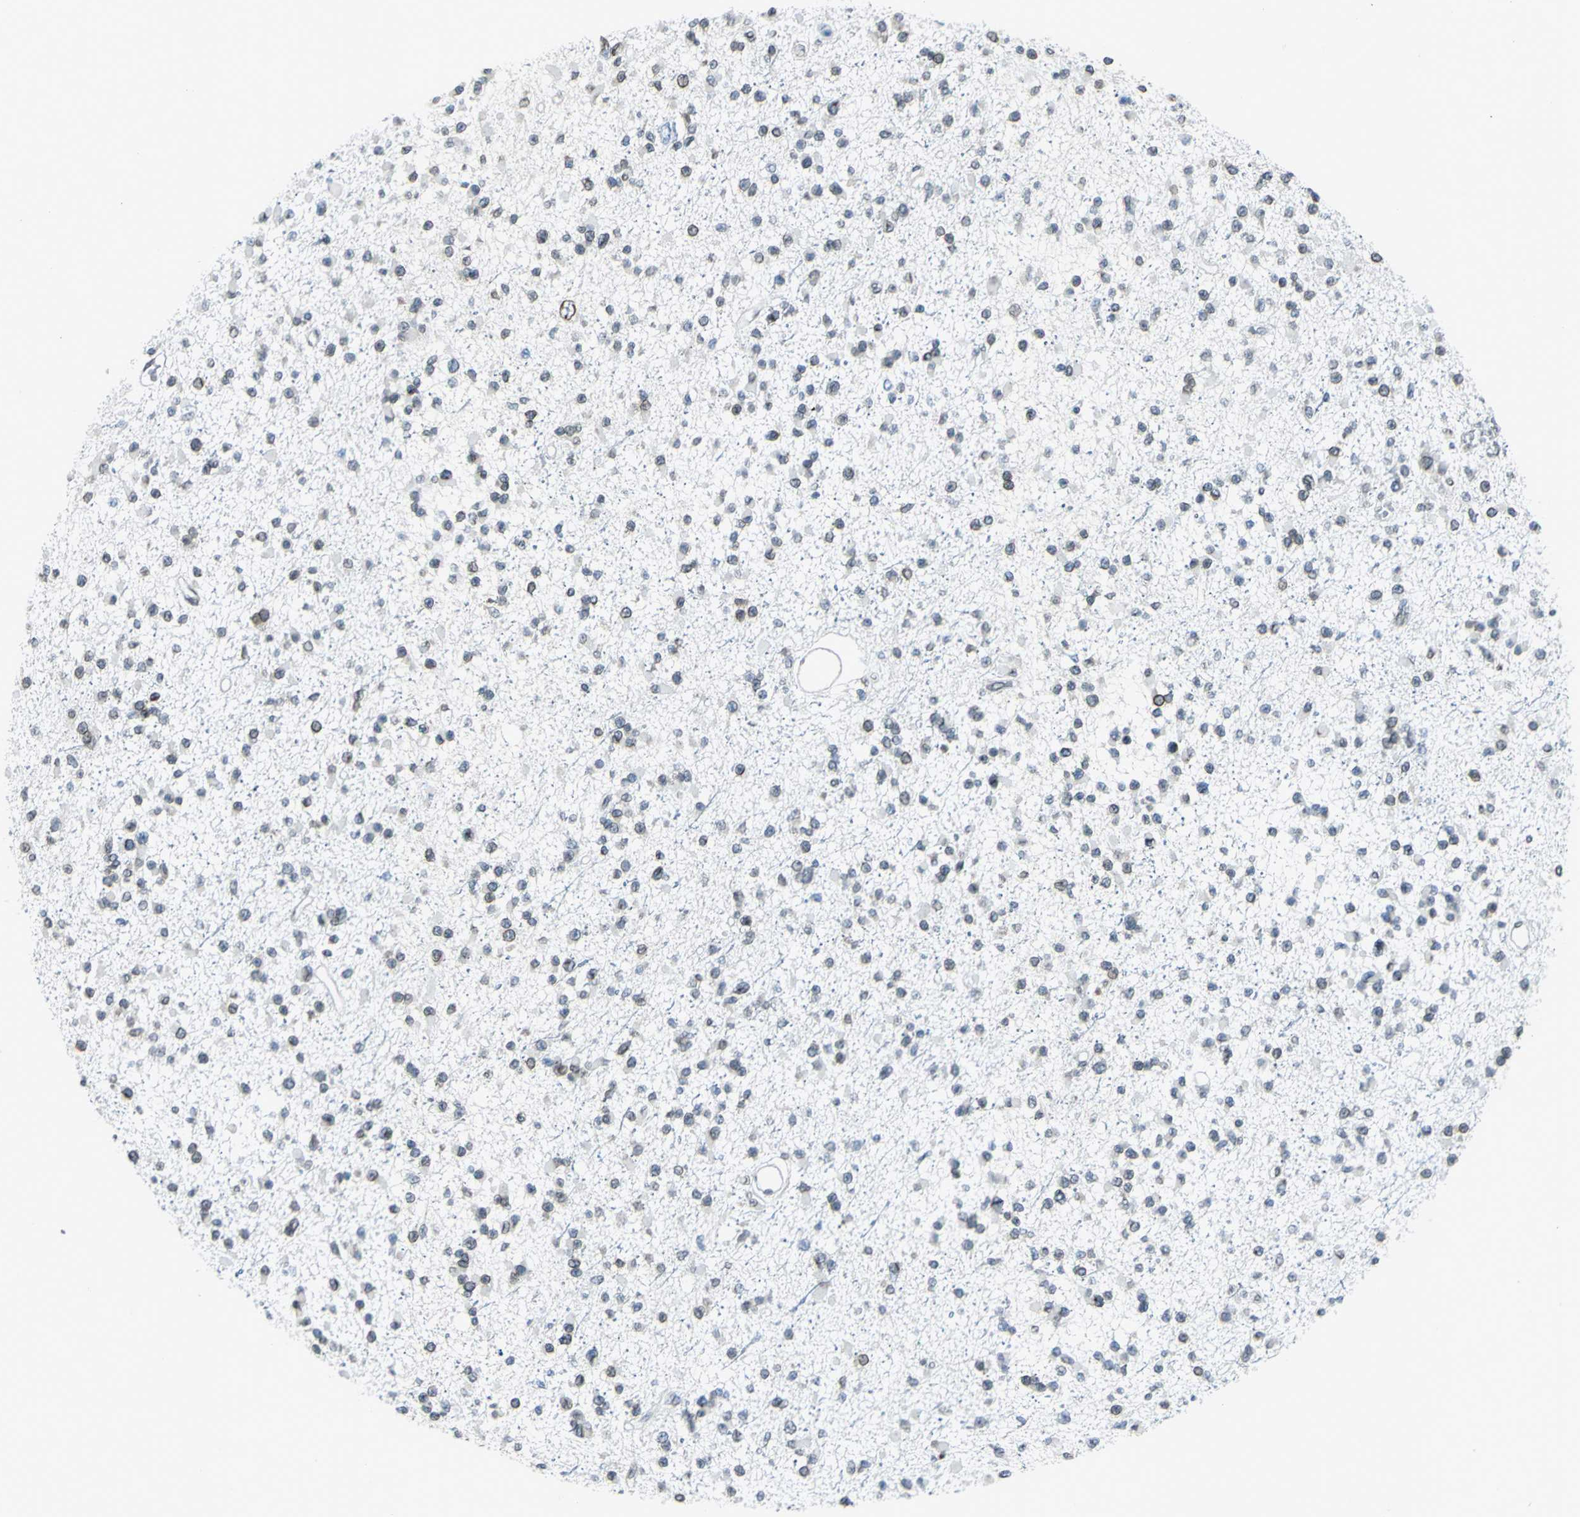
{"staining": {"intensity": "negative", "quantity": "none", "location": "none"}, "tissue": "glioma", "cell_type": "Tumor cells", "image_type": "cancer", "snomed": [{"axis": "morphology", "description": "Glioma, malignant, Low grade"}, {"axis": "topography", "description": "Brain"}], "caption": "A photomicrograph of glioma stained for a protein demonstrates no brown staining in tumor cells.", "gene": "SNUPN", "patient": {"sex": "female", "age": 22}}